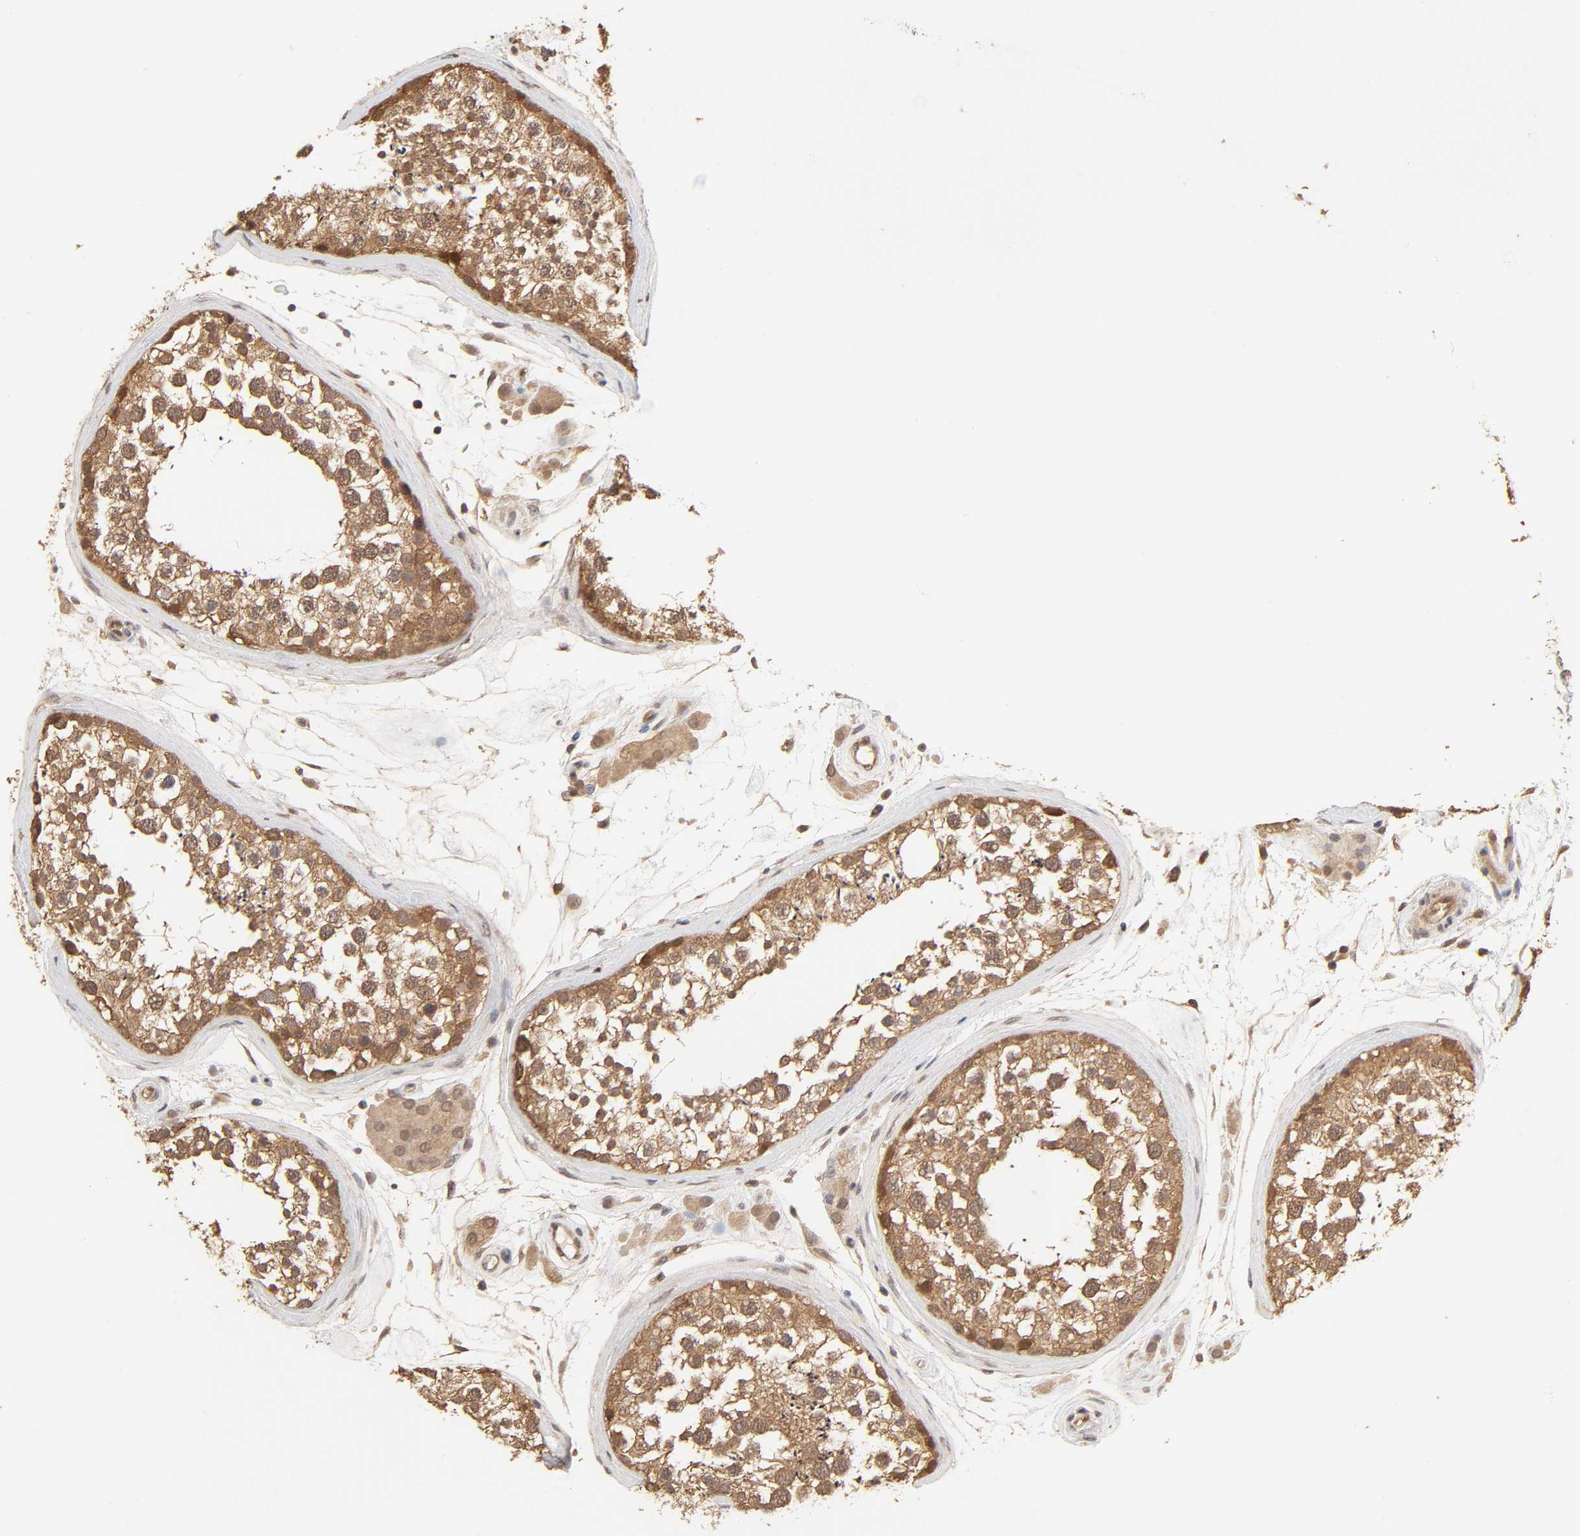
{"staining": {"intensity": "moderate", "quantity": ">75%", "location": "cytoplasmic/membranous"}, "tissue": "testis", "cell_type": "Cells in seminiferous ducts", "image_type": "normal", "snomed": [{"axis": "morphology", "description": "Normal tissue, NOS"}, {"axis": "topography", "description": "Testis"}], "caption": "Immunohistochemistry (IHC) of normal testis displays medium levels of moderate cytoplasmic/membranous positivity in approximately >75% of cells in seminiferous ducts.", "gene": "MAPK1", "patient": {"sex": "male", "age": 46}}